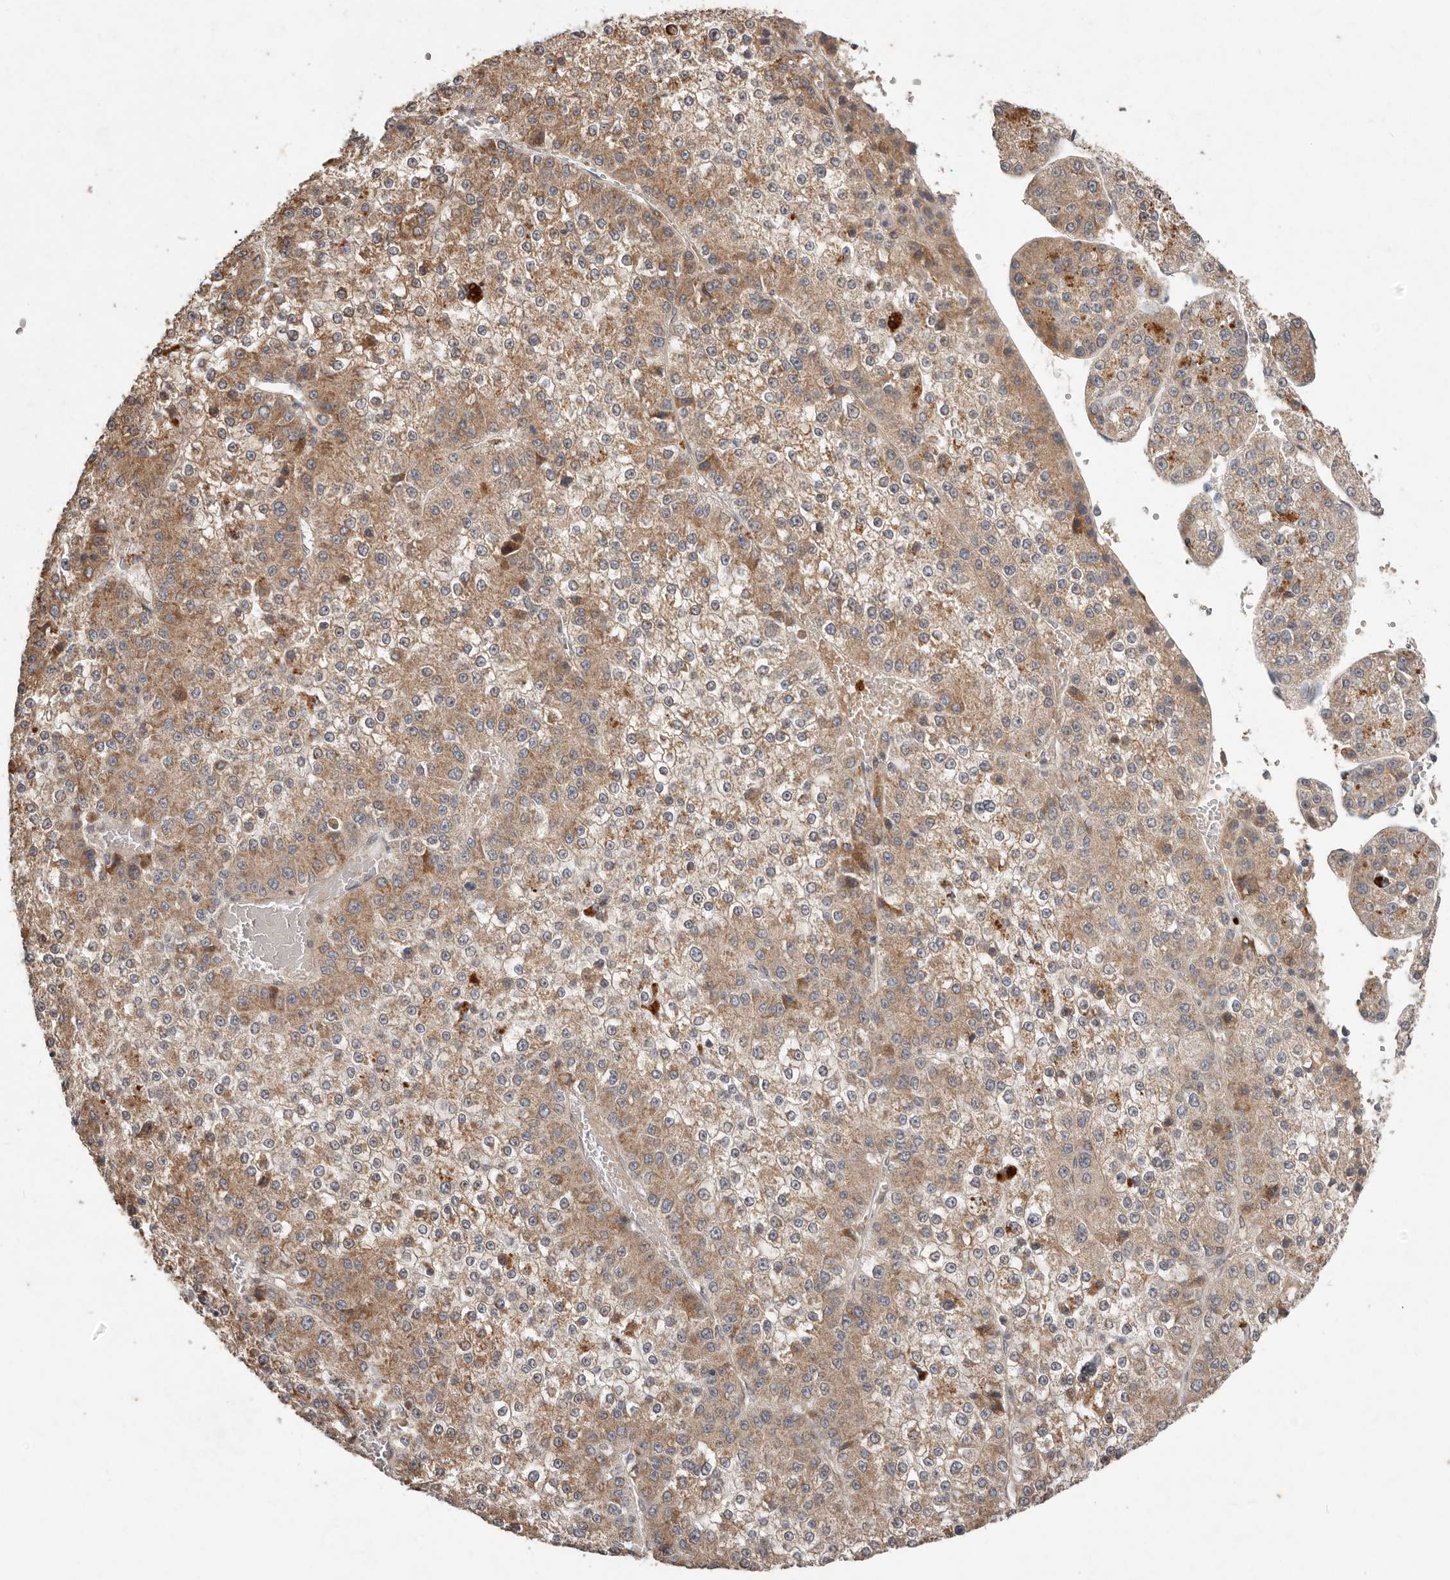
{"staining": {"intensity": "moderate", "quantity": ">75%", "location": "cytoplasmic/membranous"}, "tissue": "liver cancer", "cell_type": "Tumor cells", "image_type": "cancer", "snomed": [{"axis": "morphology", "description": "Carcinoma, Hepatocellular, NOS"}, {"axis": "topography", "description": "Liver"}], "caption": "Immunohistochemistry (DAB (3,3'-diaminobenzidine)) staining of human liver hepatocellular carcinoma exhibits moderate cytoplasmic/membranous protein expression in about >75% of tumor cells.", "gene": "PLOD2", "patient": {"sex": "female", "age": 73}}